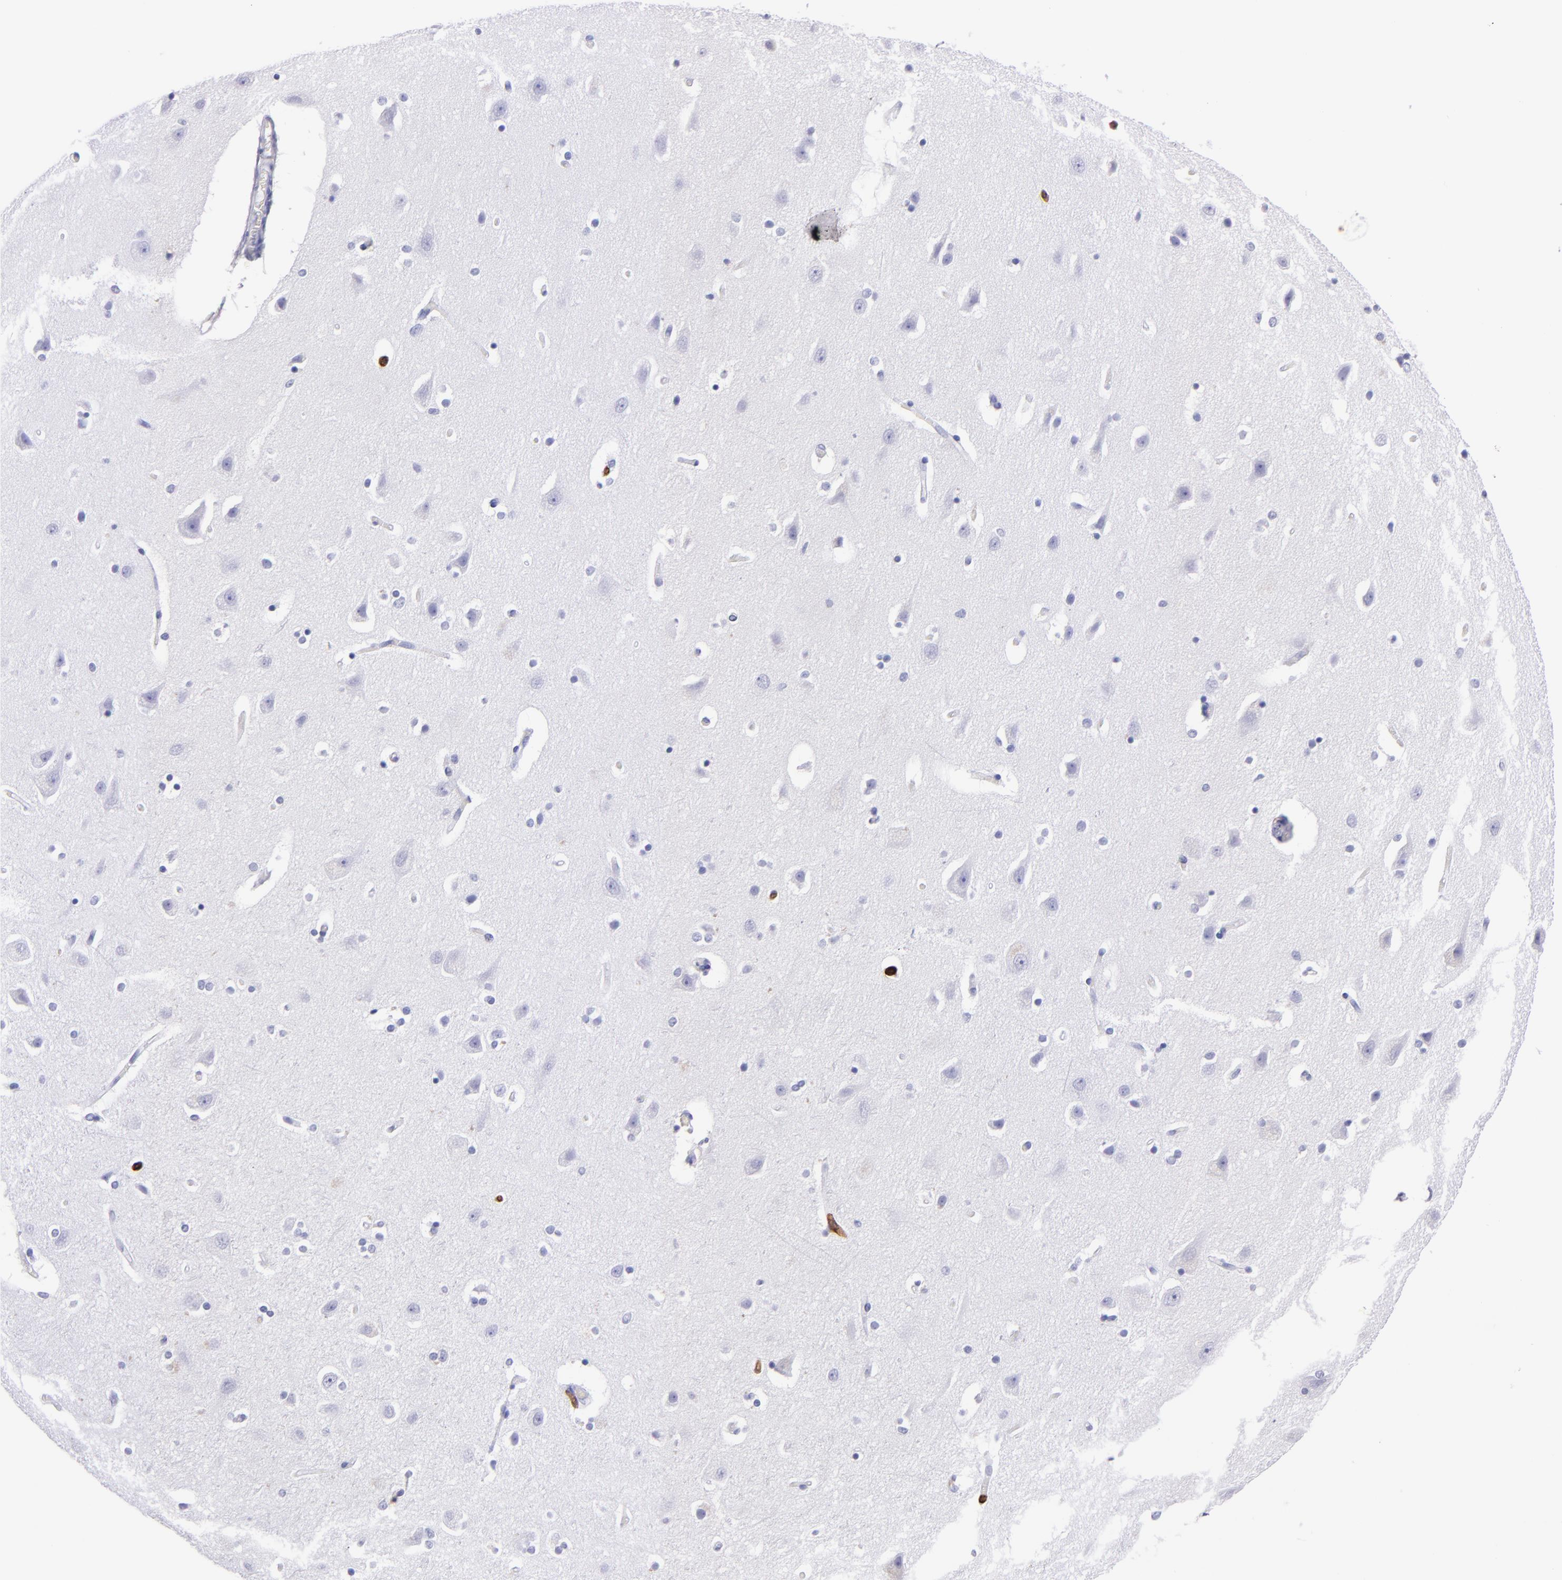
{"staining": {"intensity": "negative", "quantity": "none", "location": "none"}, "tissue": "caudate", "cell_type": "Glial cells", "image_type": "normal", "snomed": [{"axis": "morphology", "description": "Normal tissue, NOS"}, {"axis": "topography", "description": "Lateral ventricle wall"}], "caption": "This photomicrograph is of unremarkable caudate stained with immunohistochemistry to label a protein in brown with the nuclei are counter-stained blue. There is no staining in glial cells.", "gene": "SPN", "patient": {"sex": "female", "age": 54}}